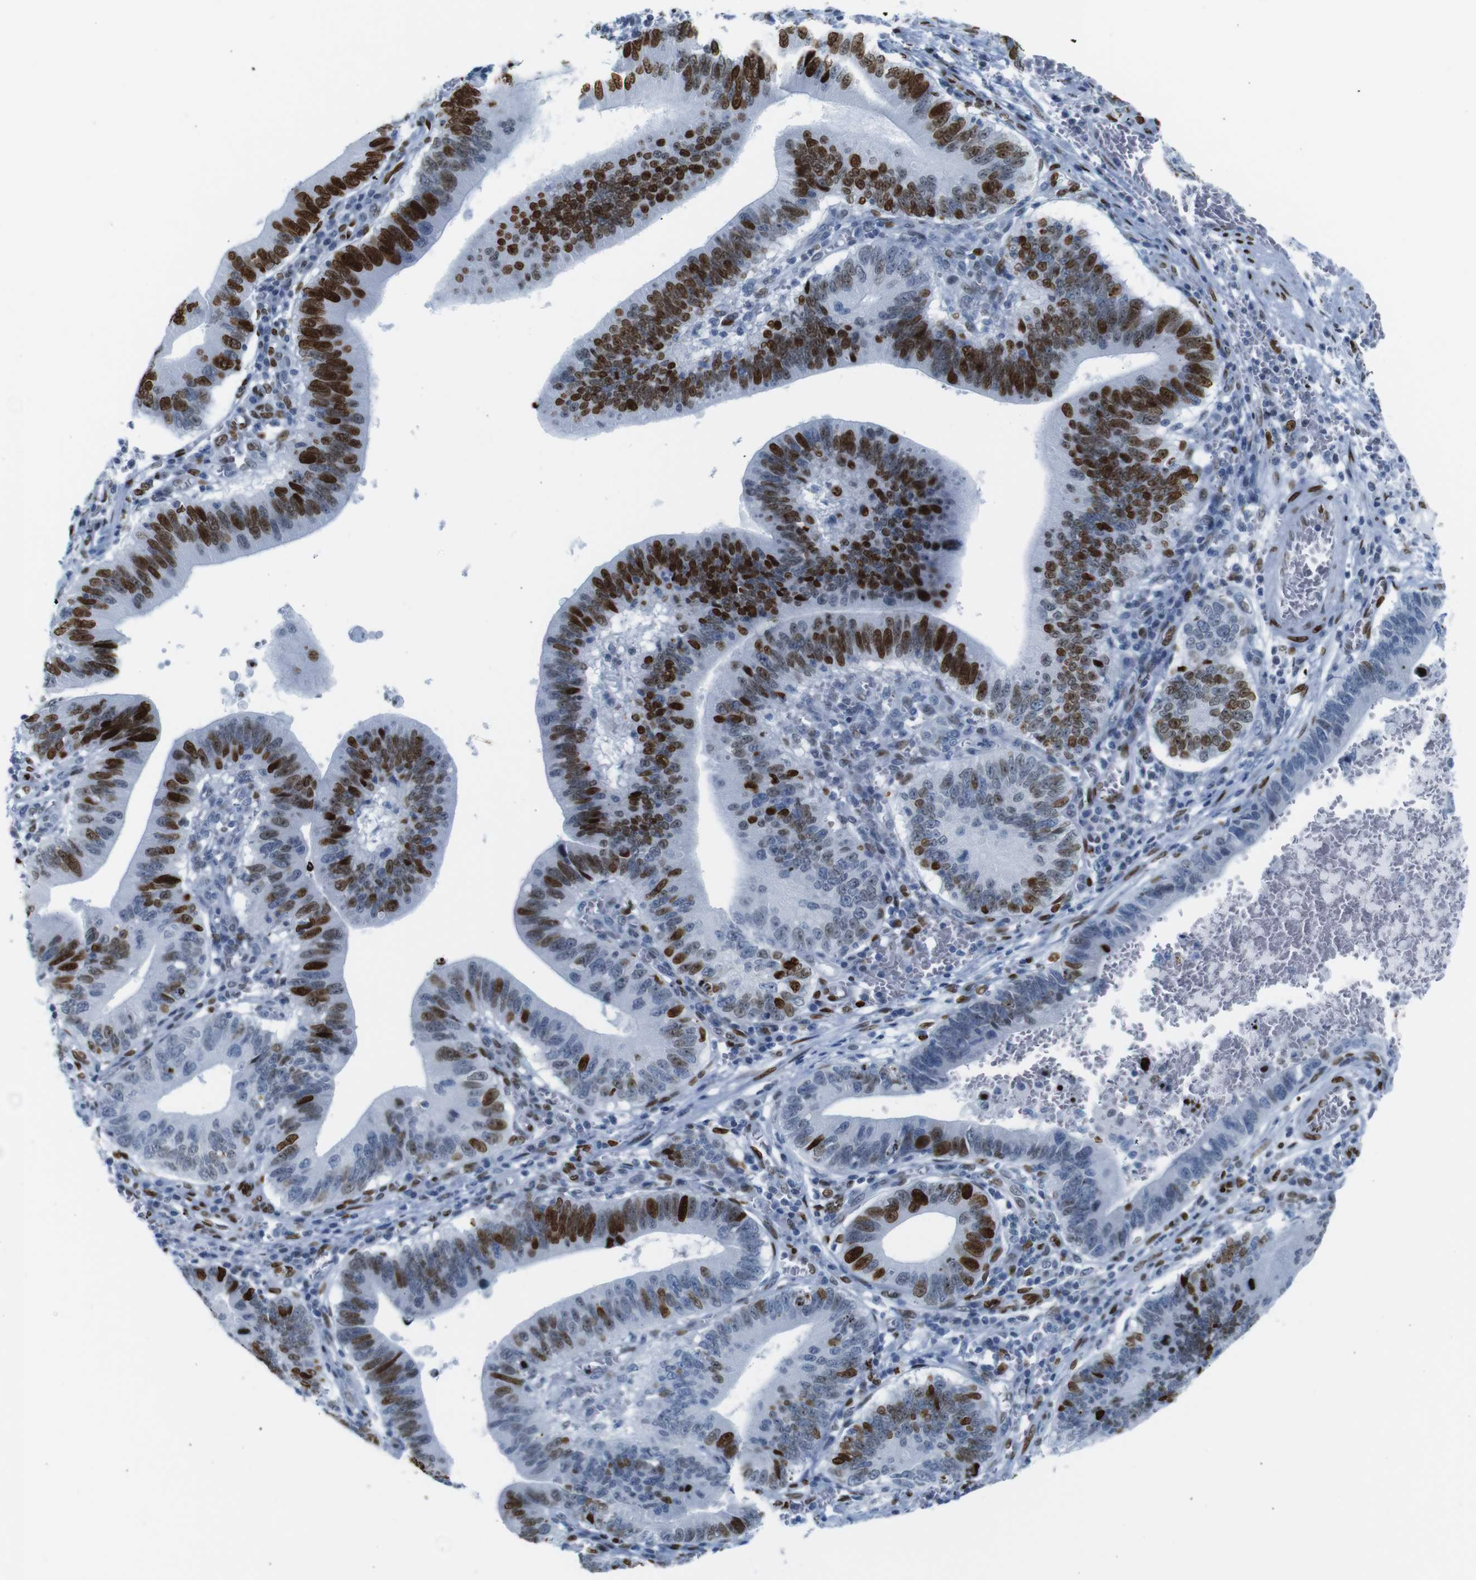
{"staining": {"intensity": "strong", "quantity": "25%-75%", "location": "nuclear"}, "tissue": "stomach cancer", "cell_type": "Tumor cells", "image_type": "cancer", "snomed": [{"axis": "morphology", "description": "Adenocarcinoma, NOS"}, {"axis": "topography", "description": "Stomach"}, {"axis": "topography", "description": "Gastric cardia"}], "caption": "Immunohistochemistry (IHC) staining of stomach adenocarcinoma, which reveals high levels of strong nuclear expression in approximately 25%-75% of tumor cells indicating strong nuclear protein expression. The staining was performed using DAB (3,3'-diaminobenzidine) (brown) for protein detection and nuclei were counterstained in hematoxylin (blue).", "gene": "NPIPB15", "patient": {"sex": "male", "age": 59}}